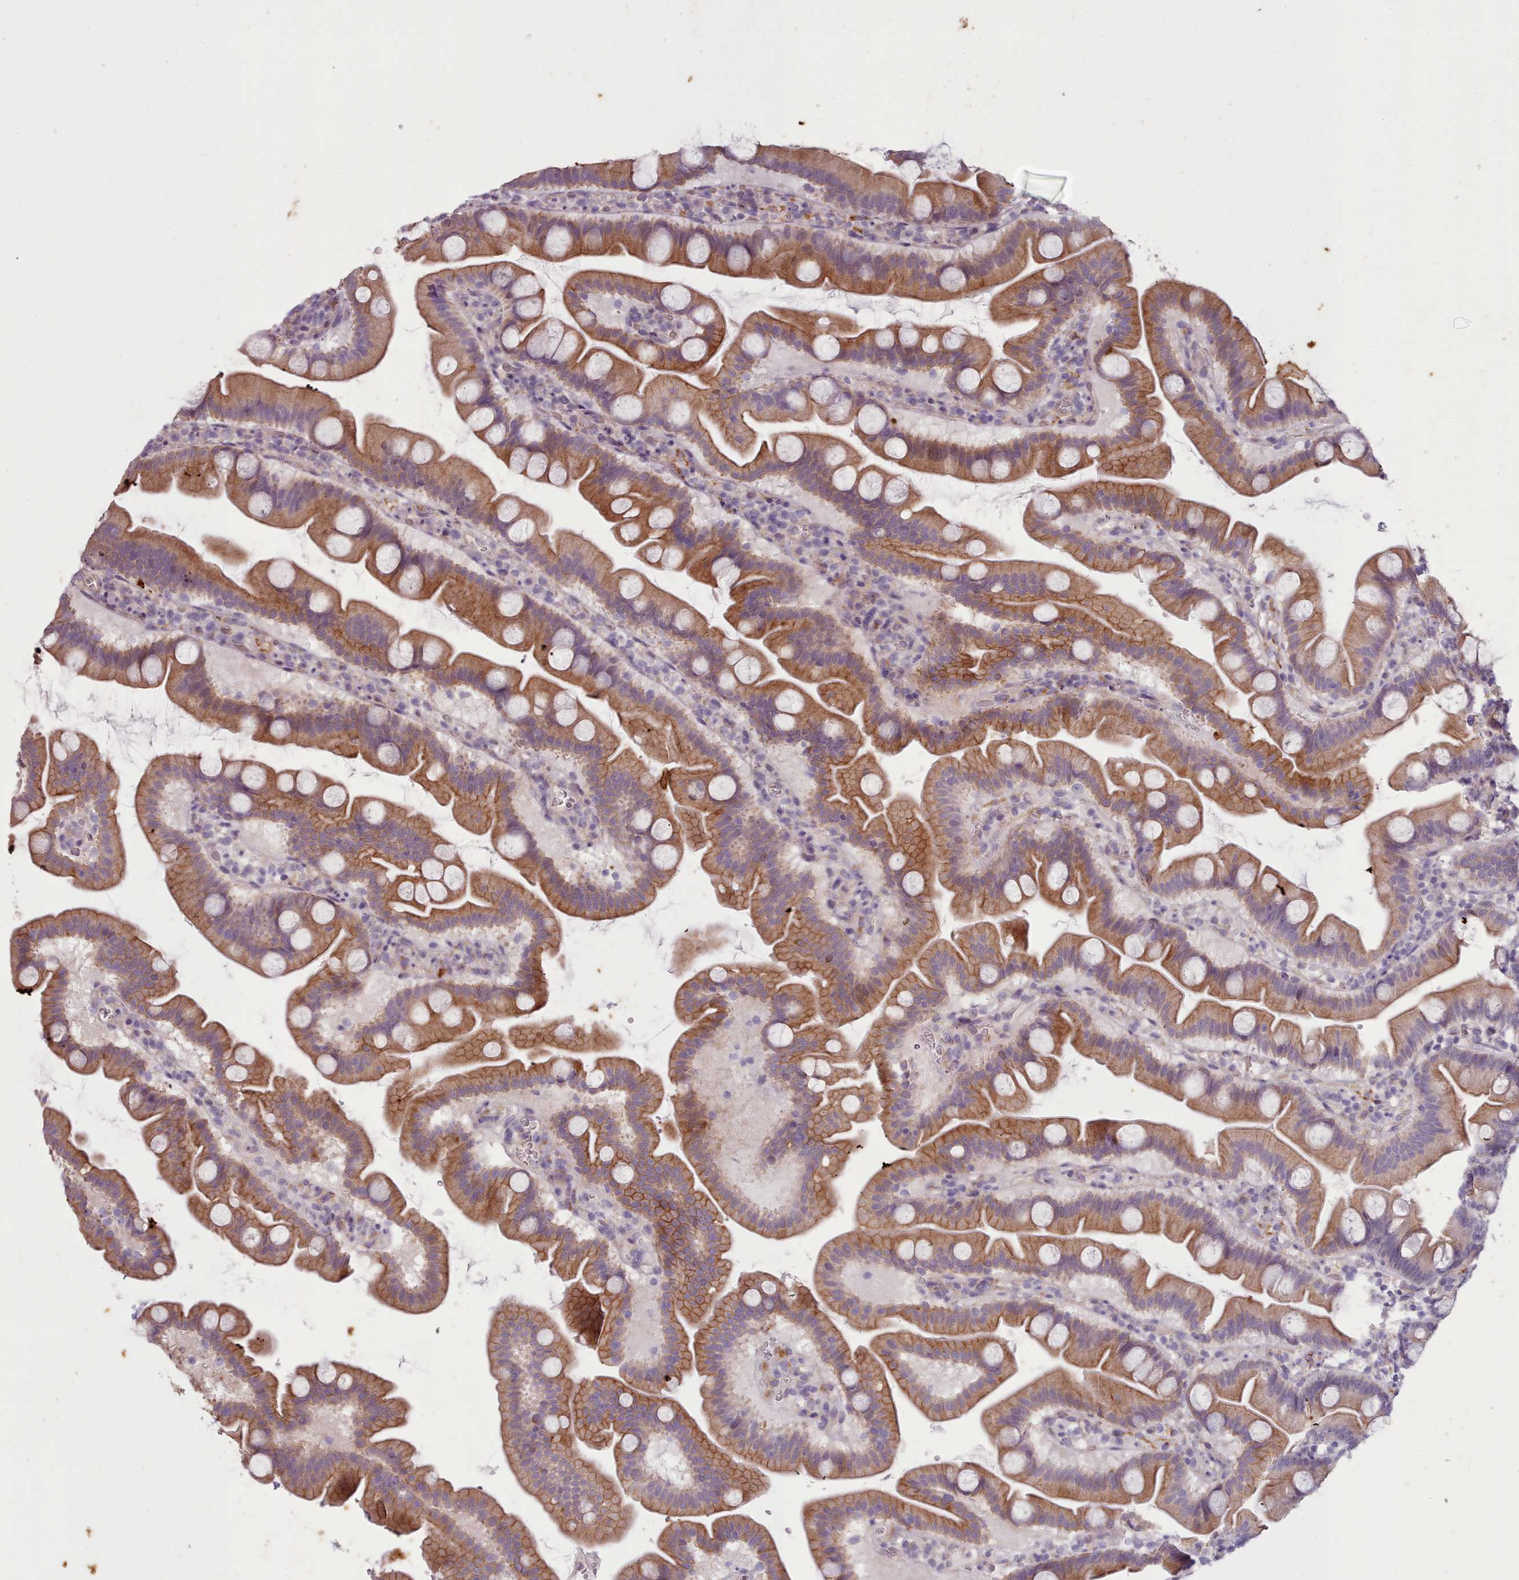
{"staining": {"intensity": "moderate", "quantity": ">75%", "location": "cytoplasmic/membranous"}, "tissue": "small intestine", "cell_type": "Glandular cells", "image_type": "normal", "snomed": [{"axis": "morphology", "description": "Normal tissue, NOS"}, {"axis": "topography", "description": "Small intestine"}], "caption": "Normal small intestine displays moderate cytoplasmic/membranous staining in about >75% of glandular cells, visualized by immunohistochemistry.", "gene": "PLD4", "patient": {"sex": "female", "age": 68}}